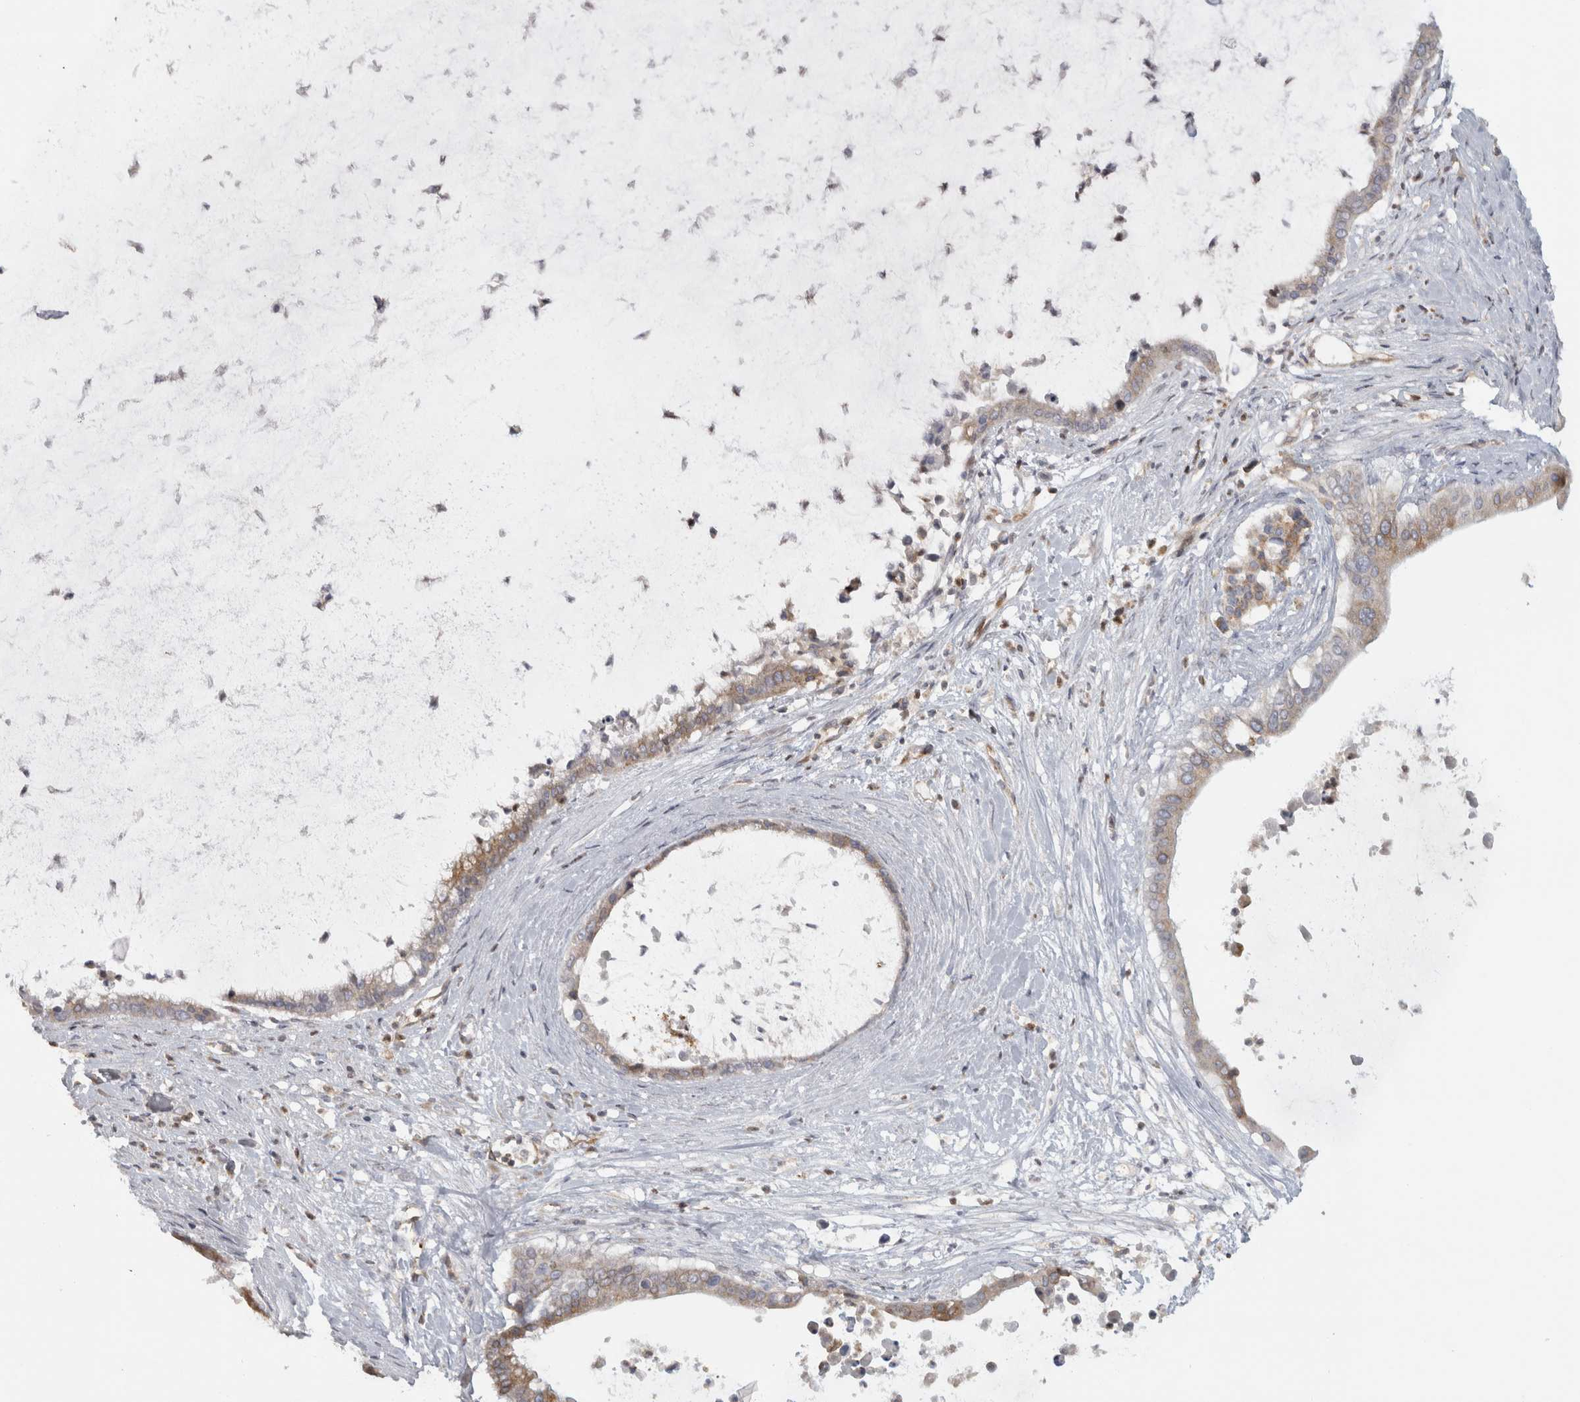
{"staining": {"intensity": "weak", "quantity": ">75%", "location": "cytoplasmic/membranous"}, "tissue": "pancreatic cancer", "cell_type": "Tumor cells", "image_type": "cancer", "snomed": [{"axis": "morphology", "description": "Adenocarcinoma, NOS"}, {"axis": "topography", "description": "Pancreas"}], "caption": "Protein staining displays weak cytoplasmic/membranous positivity in about >75% of tumor cells in pancreatic adenocarcinoma.", "gene": "HLA-E", "patient": {"sex": "male", "age": 41}}